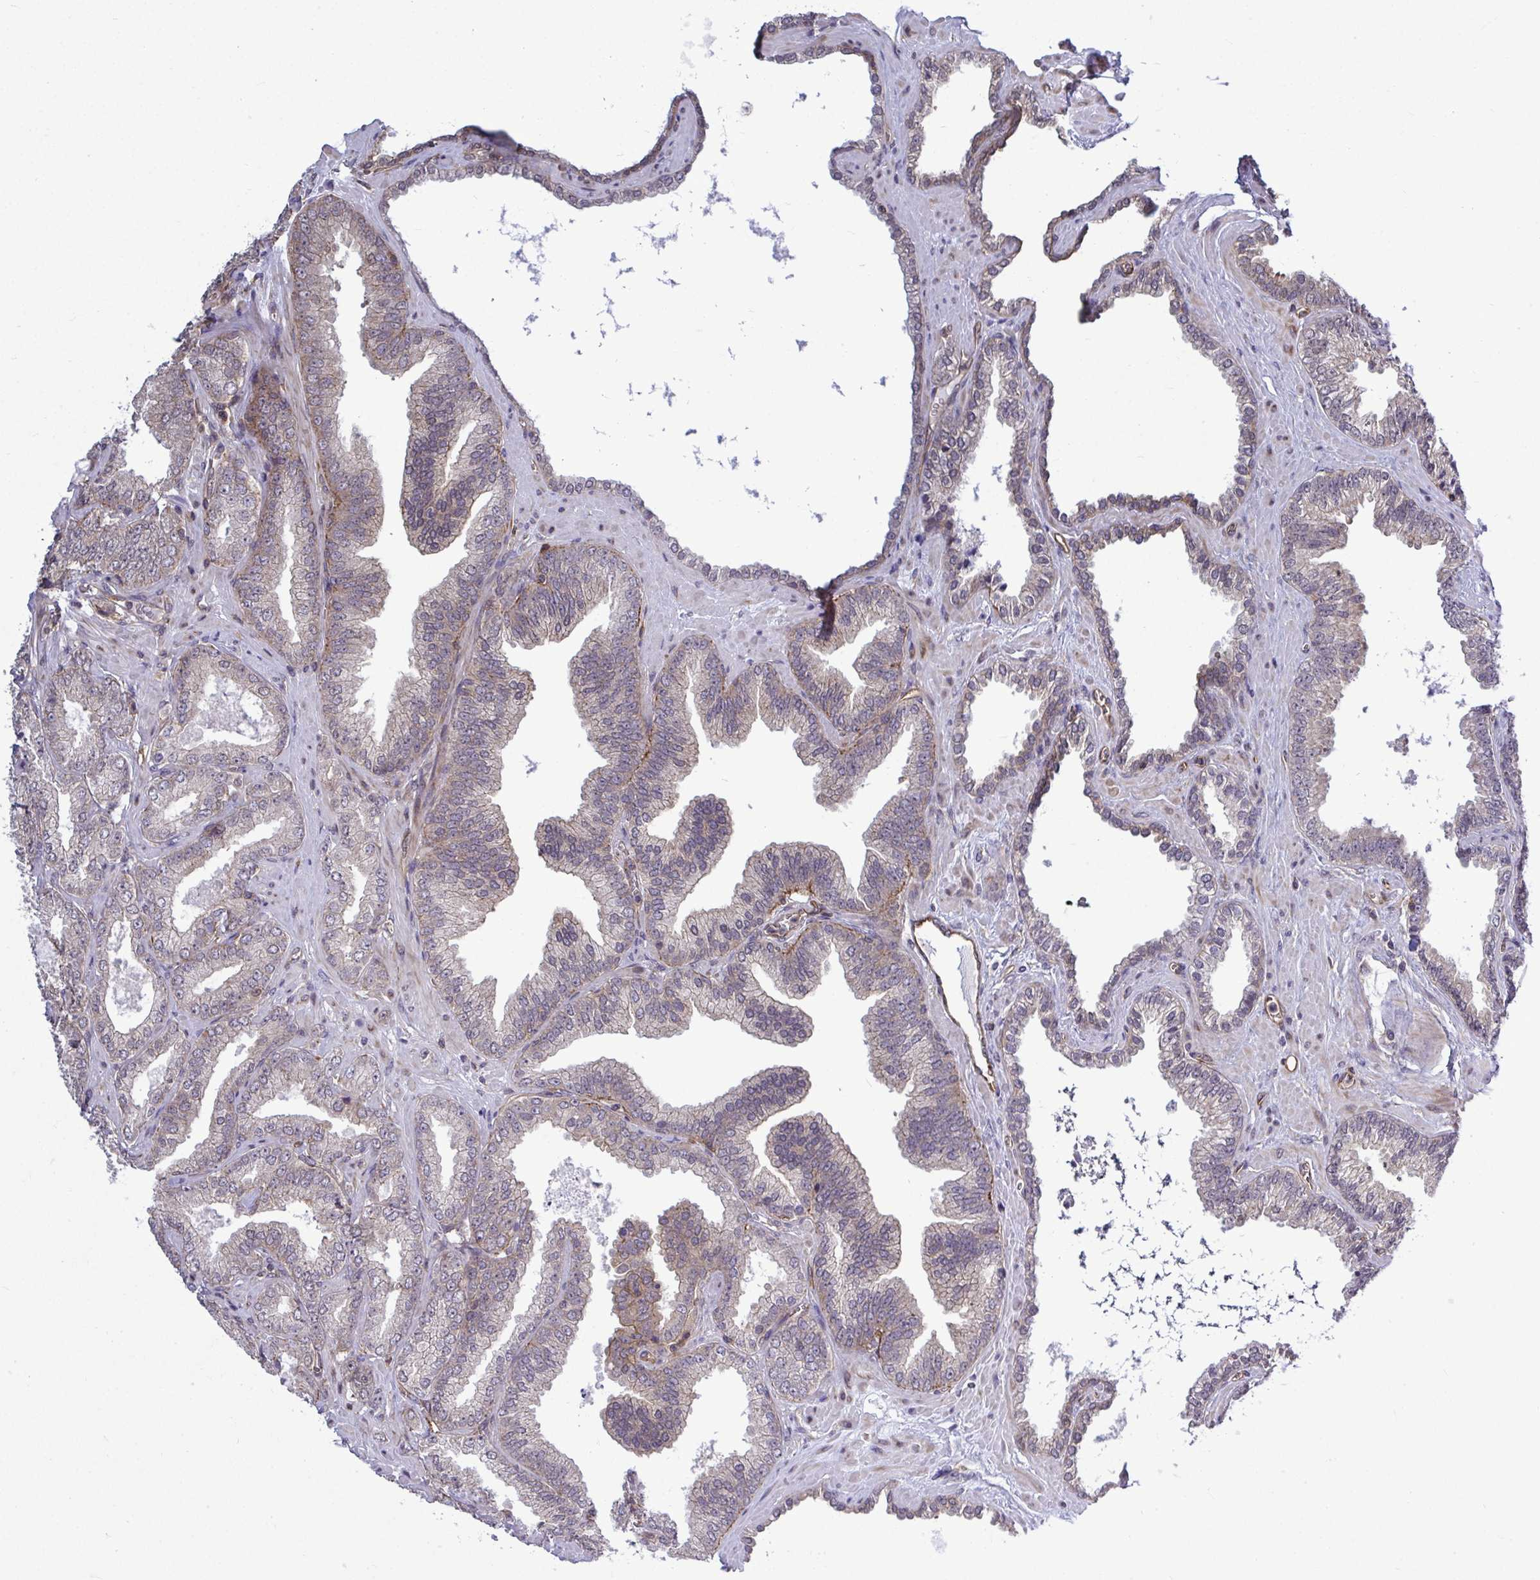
{"staining": {"intensity": "weak", "quantity": "25%-75%", "location": "cytoplasmic/membranous"}, "tissue": "prostate cancer", "cell_type": "Tumor cells", "image_type": "cancer", "snomed": [{"axis": "morphology", "description": "Adenocarcinoma, High grade"}, {"axis": "topography", "description": "Prostate"}], "caption": "Immunohistochemical staining of human prostate adenocarcinoma (high-grade) displays weak cytoplasmic/membranous protein positivity in approximately 25%-75% of tumor cells.", "gene": "FUT10", "patient": {"sex": "male", "age": 68}}